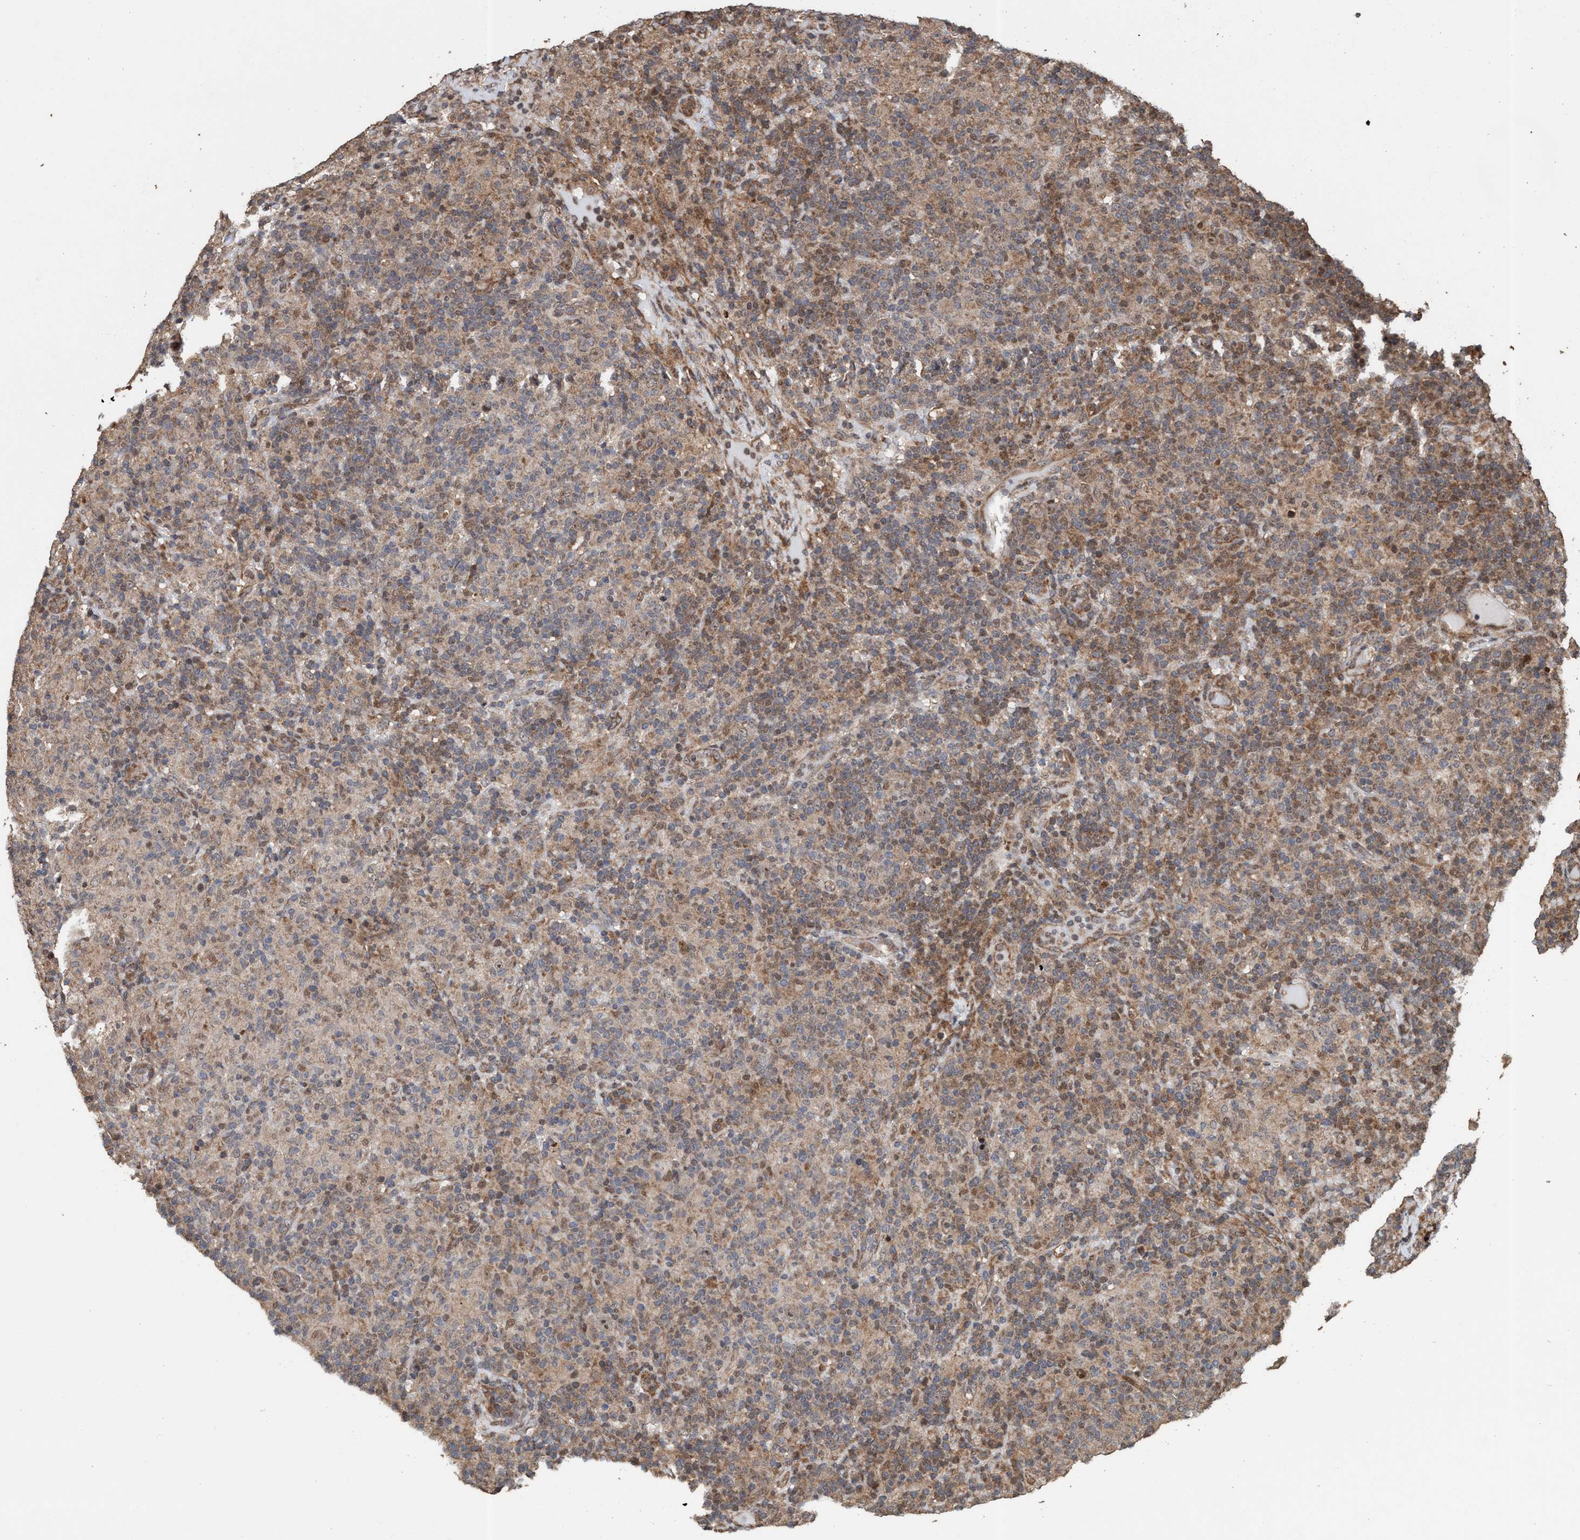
{"staining": {"intensity": "moderate", "quantity": ">75%", "location": "cytoplasmic/membranous,nuclear"}, "tissue": "lymphoma", "cell_type": "Tumor cells", "image_type": "cancer", "snomed": [{"axis": "morphology", "description": "Hodgkin's disease, NOS"}, {"axis": "topography", "description": "Lymph node"}], "caption": "This is an image of immunohistochemistry (IHC) staining of lymphoma, which shows moderate expression in the cytoplasmic/membranous and nuclear of tumor cells.", "gene": "TRPC7", "patient": {"sex": "male", "age": 70}}